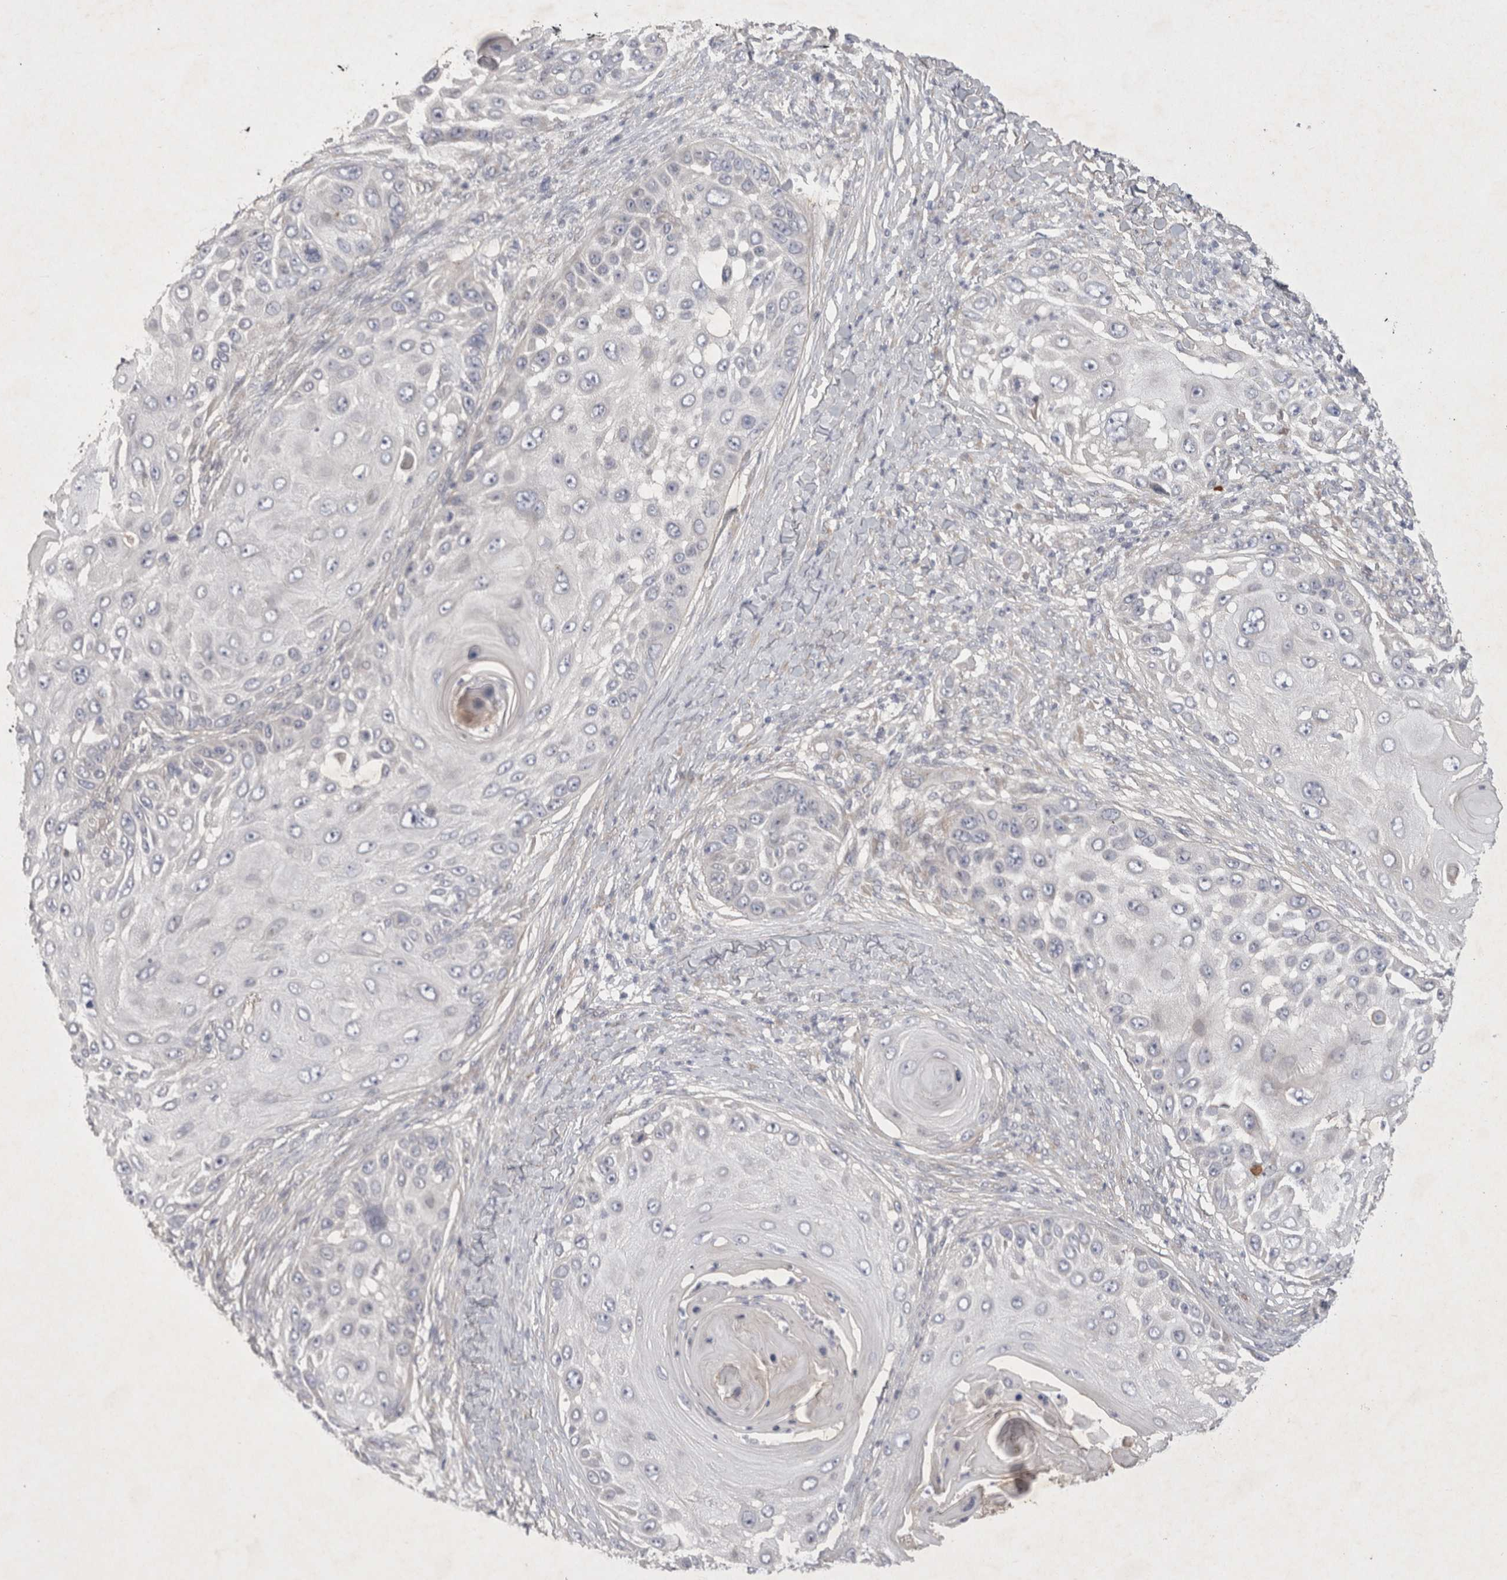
{"staining": {"intensity": "negative", "quantity": "none", "location": "none"}, "tissue": "skin cancer", "cell_type": "Tumor cells", "image_type": "cancer", "snomed": [{"axis": "morphology", "description": "Squamous cell carcinoma, NOS"}, {"axis": "topography", "description": "Skin"}], "caption": "DAB immunohistochemical staining of human skin cancer shows no significant positivity in tumor cells.", "gene": "BZW2", "patient": {"sex": "female", "age": 44}}